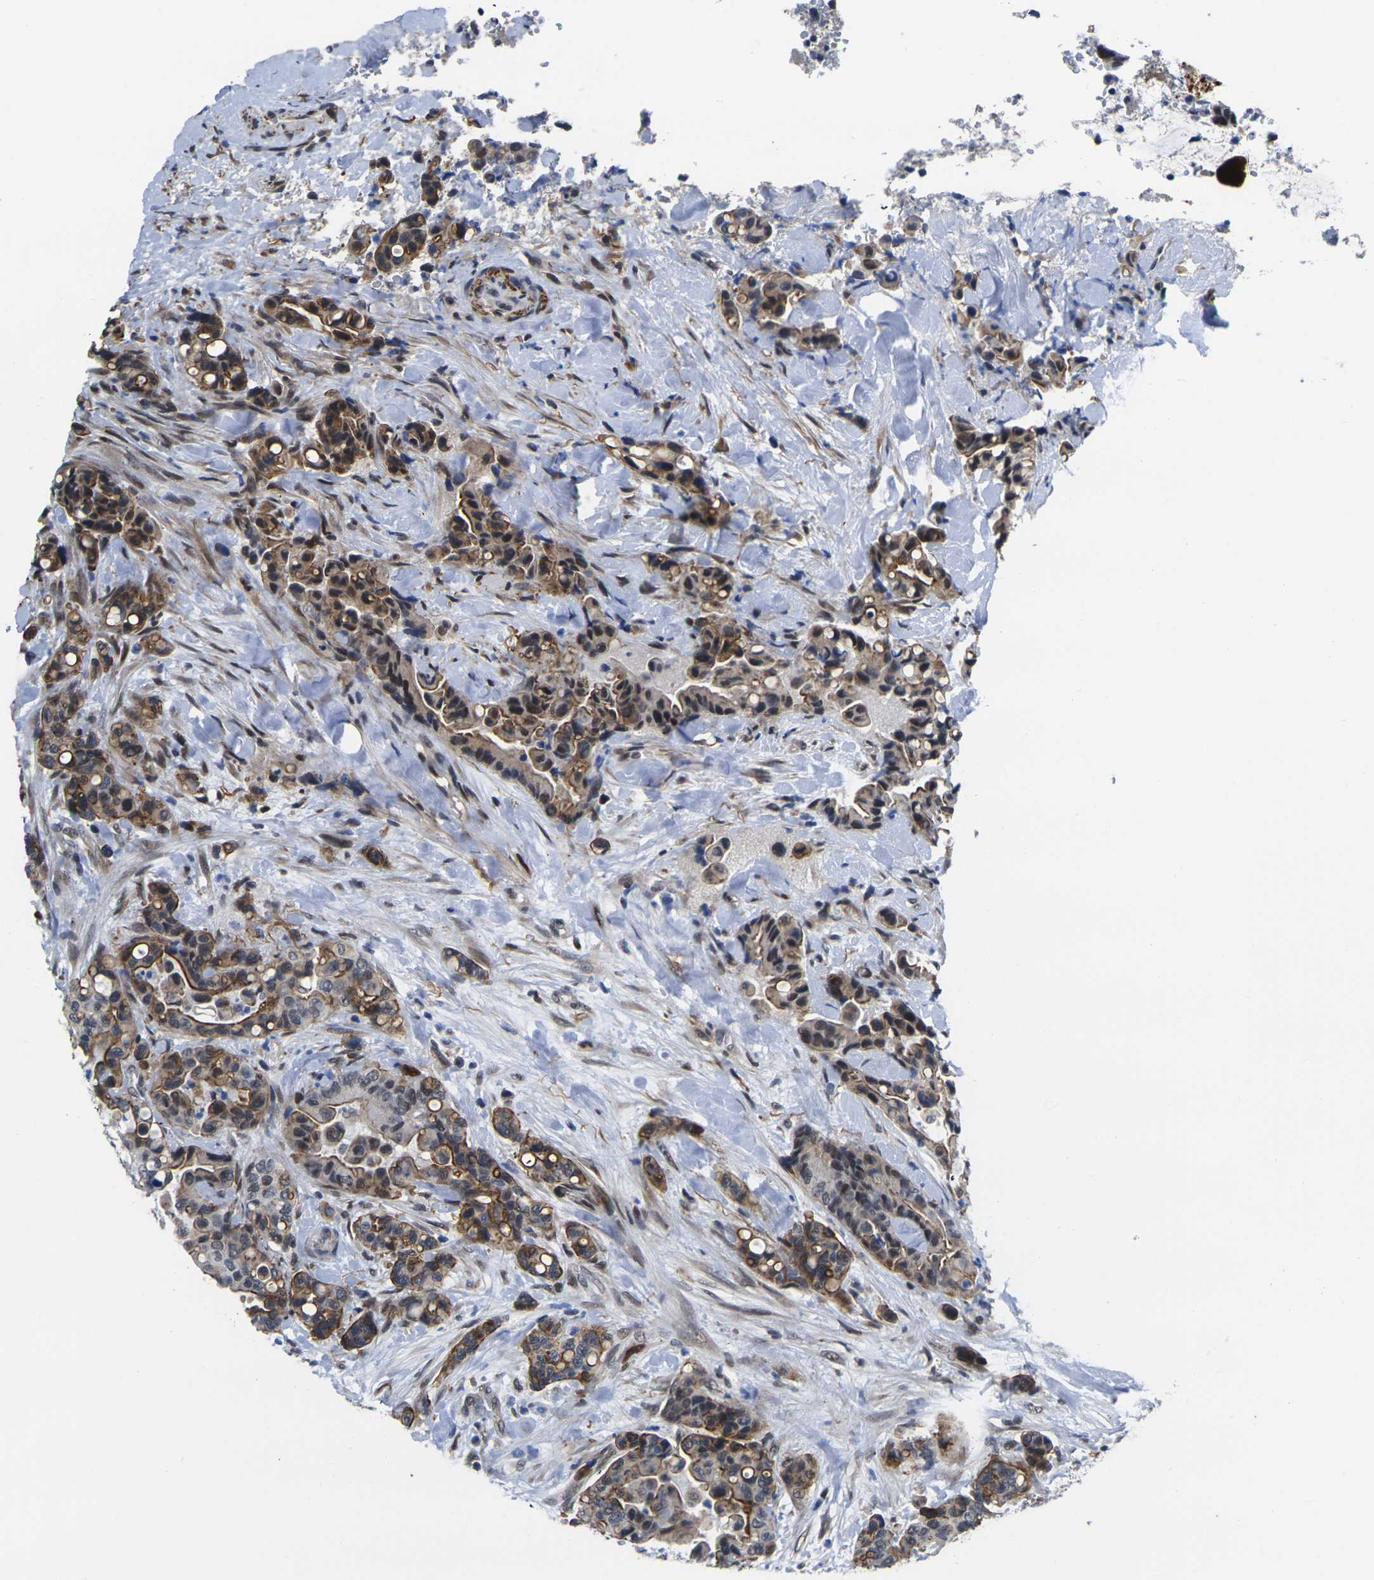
{"staining": {"intensity": "moderate", "quantity": ">75%", "location": "cytoplasmic/membranous"}, "tissue": "colorectal cancer", "cell_type": "Tumor cells", "image_type": "cancer", "snomed": [{"axis": "morphology", "description": "Normal tissue, NOS"}, {"axis": "morphology", "description": "Adenocarcinoma, NOS"}, {"axis": "topography", "description": "Colon"}], "caption": "Immunohistochemical staining of colorectal cancer (adenocarcinoma) shows medium levels of moderate cytoplasmic/membranous protein expression in about >75% of tumor cells.", "gene": "RBM7", "patient": {"sex": "male", "age": 82}}